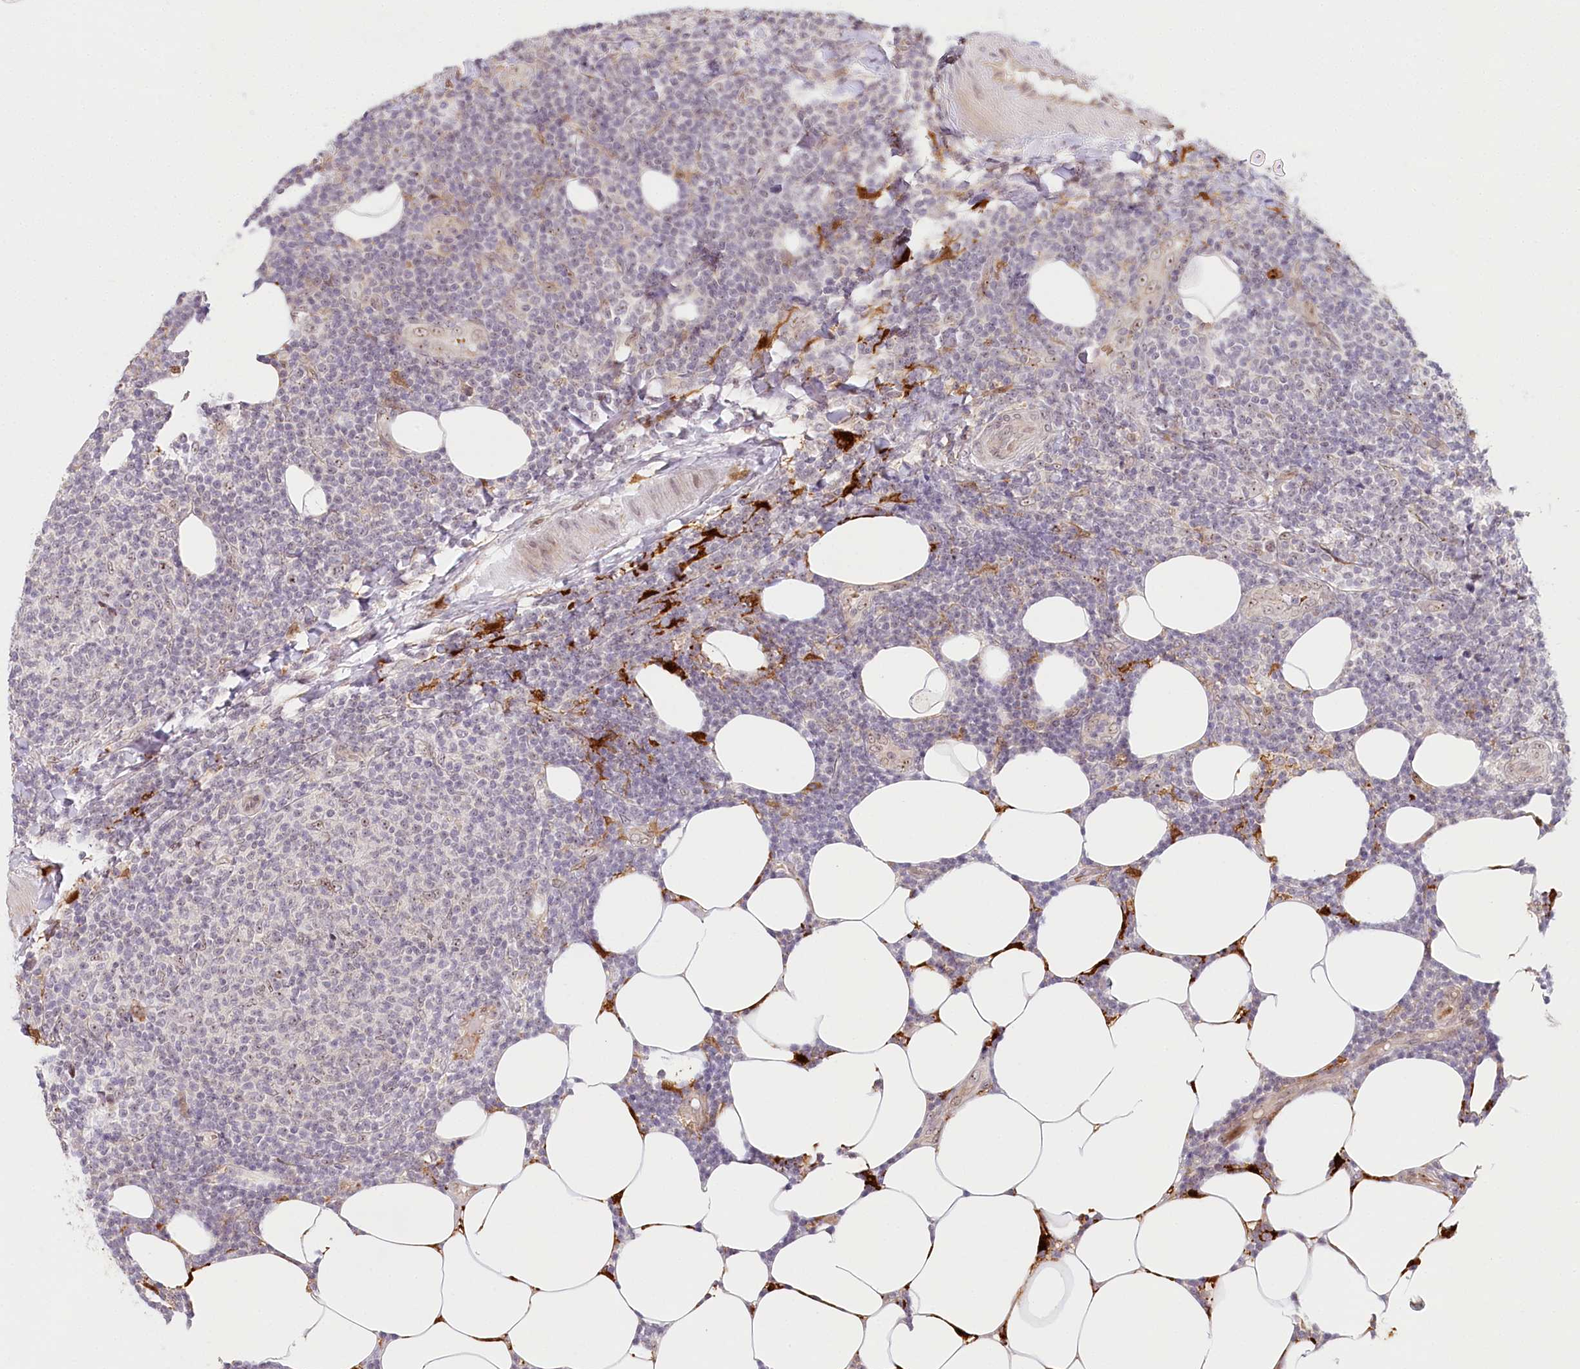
{"staining": {"intensity": "negative", "quantity": "none", "location": "none"}, "tissue": "lymphoma", "cell_type": "Tumor cells", "image_type": "cancer", "snomed": [{"axis": "morphology", "description": "Malignant lymphoma, non-Hodgkin's type, Low grade"}, {"axis": "topography", "description": "Lymph node"}], "caption": "This histopathology image is of lymphoma stained with IHC to label a protein in brown with the nuclei are counter-stained blue. There is no positivity in tumor cells.", "gene": "WDR36", "patient": {"sex": "male", "age": 66}}